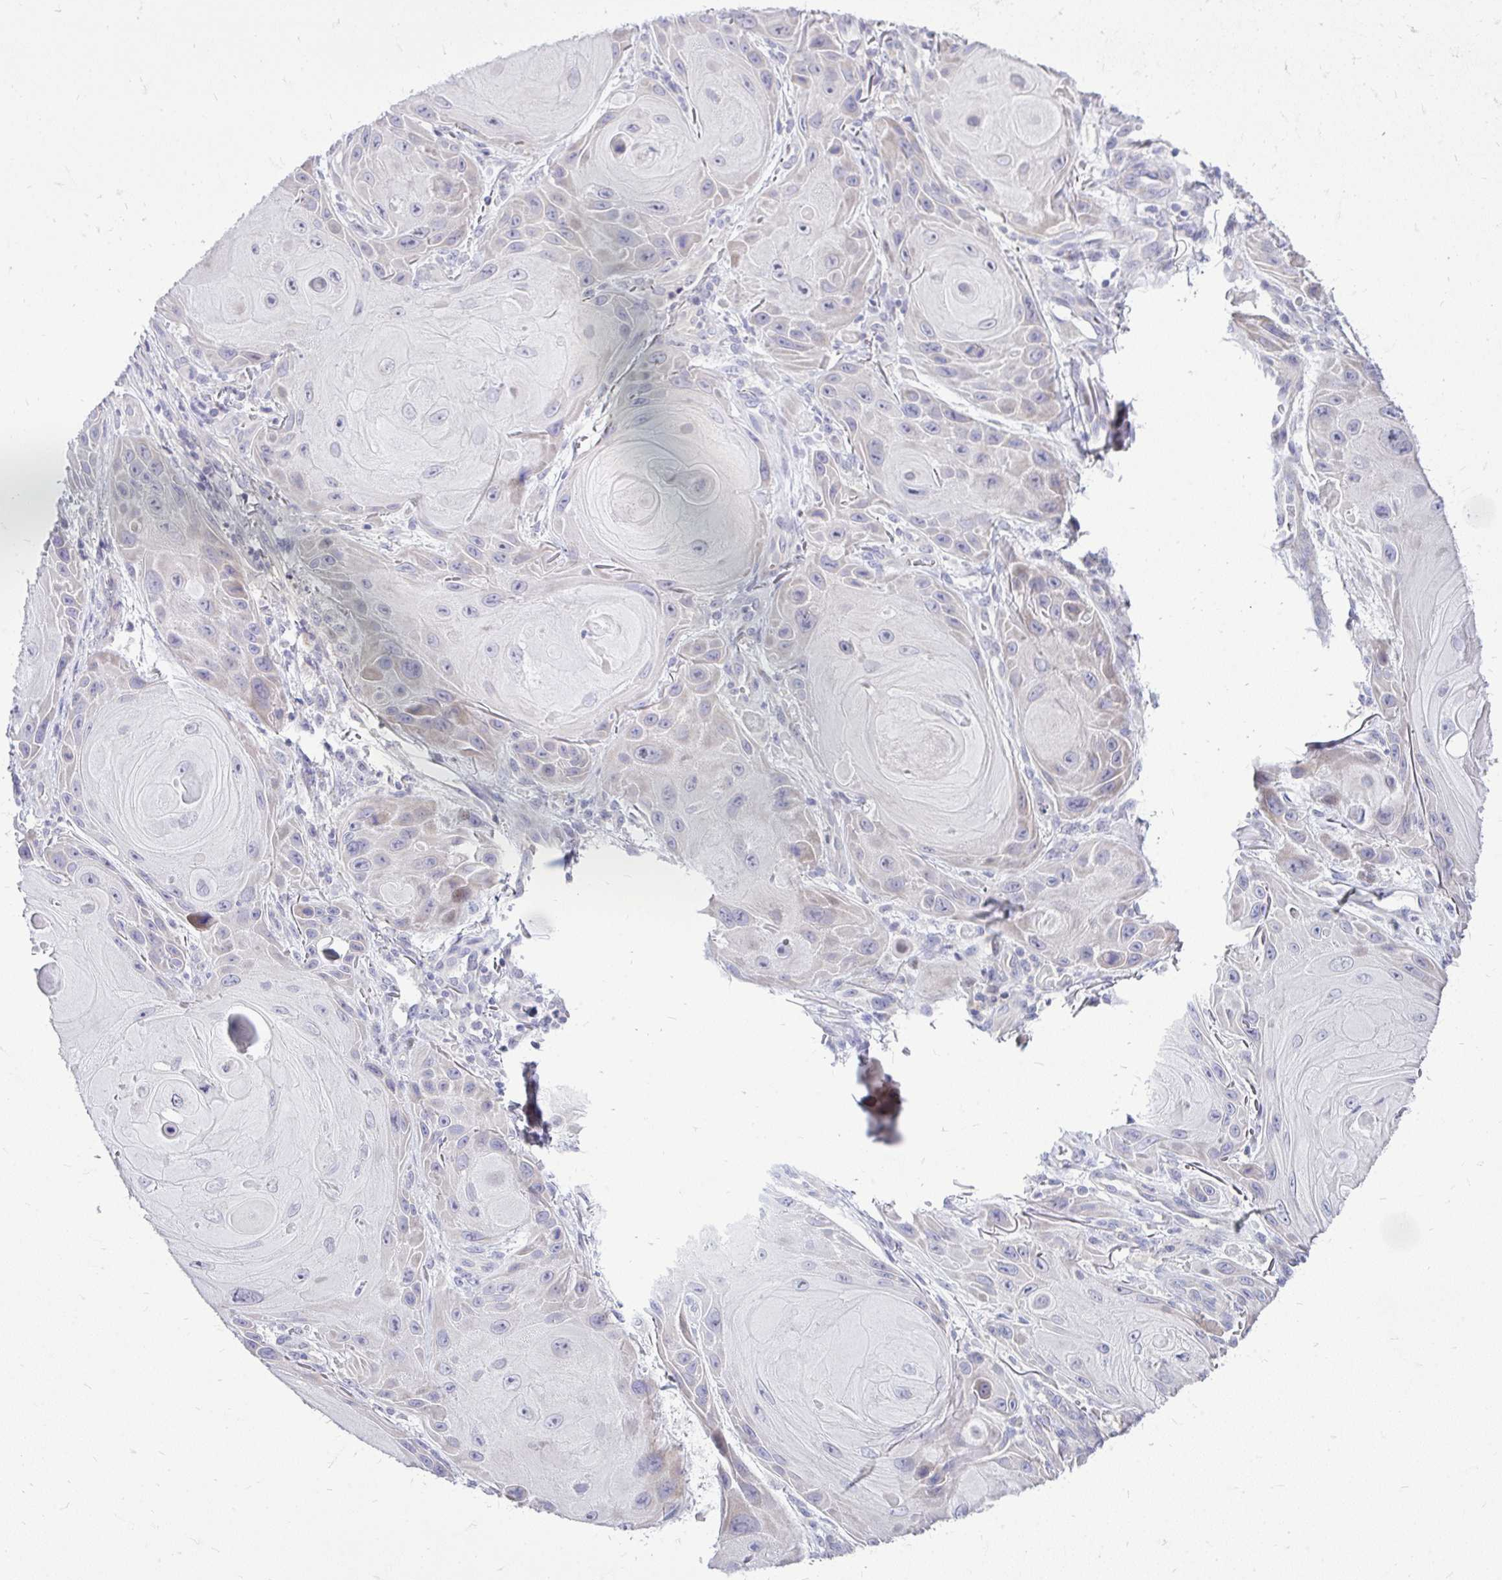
{"staining": {"intensity": "weak", "quantity": "<25%", "location": "cytoplasmic/membranous"}, "tissue": "skin cancer", "cell_type": "Tumor cells", "image_type": "cancer", "snomed": [{"axis": "morphology", "description": "Squamous cell carcinoma, NOS"}, {"axis": "topography", "description": "Skin"}], "caption": "Immunohistochemistry photomicrograph of squamous cell carcinoma (skin) stained for a protein (brown), which shows no staining in tumor cells.", "gene": "OR8D1", "patient": {"sex": "female", "age": 94}}